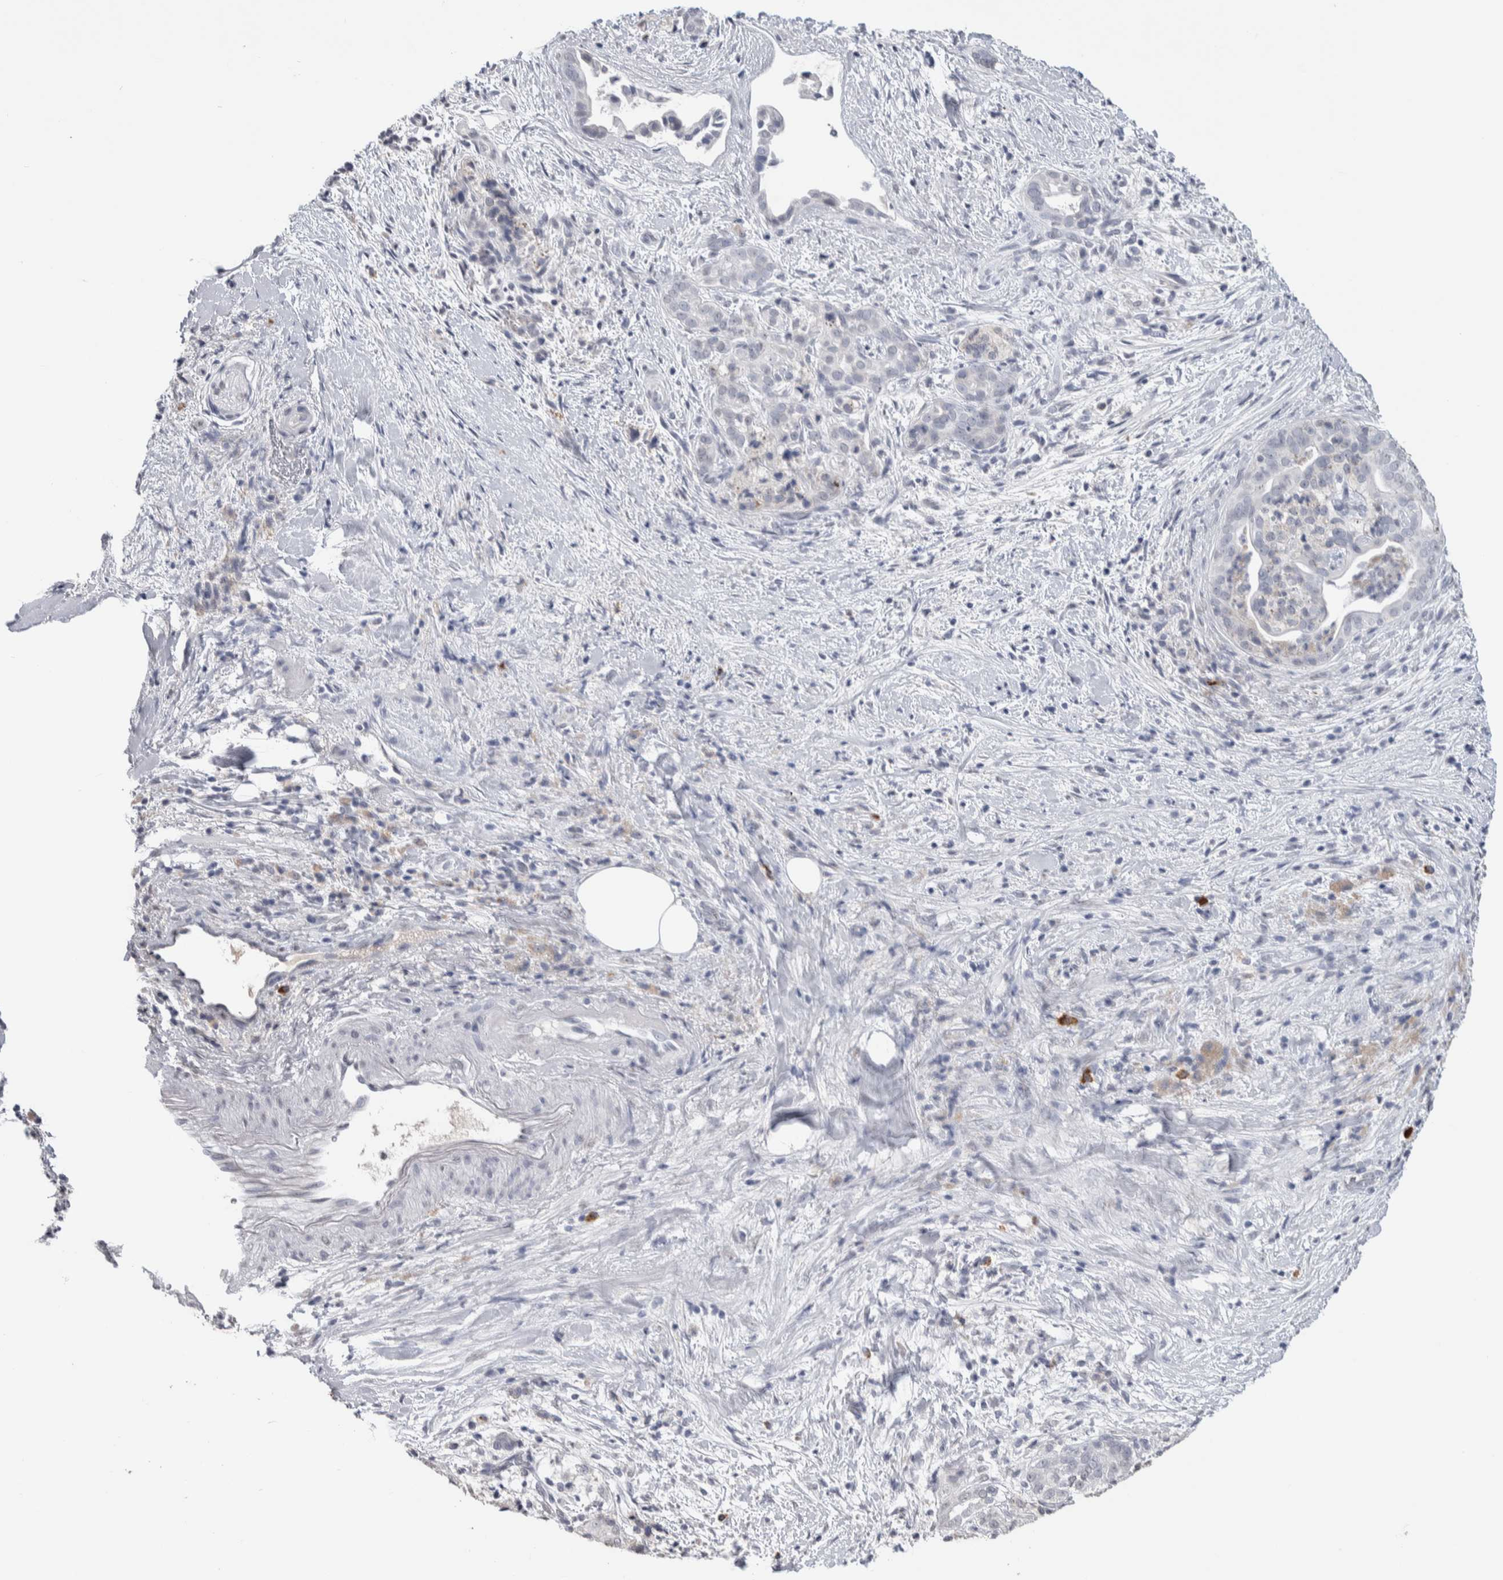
{"staining": {"intensity": "negative", "quantity": "none", "location": "none"}, "tissue": "pancreatic cancer", "cell_type": "Tumor cells", "image_type": "cancer", "snomed": [{"axis": "morphology", "description": "Adenocarcinoma, NOS"}, {"axis": "topography", "description": "Pancreas"}], "caption": "IHC photomicrograph of adenocarcinoma (pancreatic) stained for a protein (brown), which displays no positivity in tumor cells.", "gene": "TMEM102", "patient": {"sex": "male", "age": 58}}